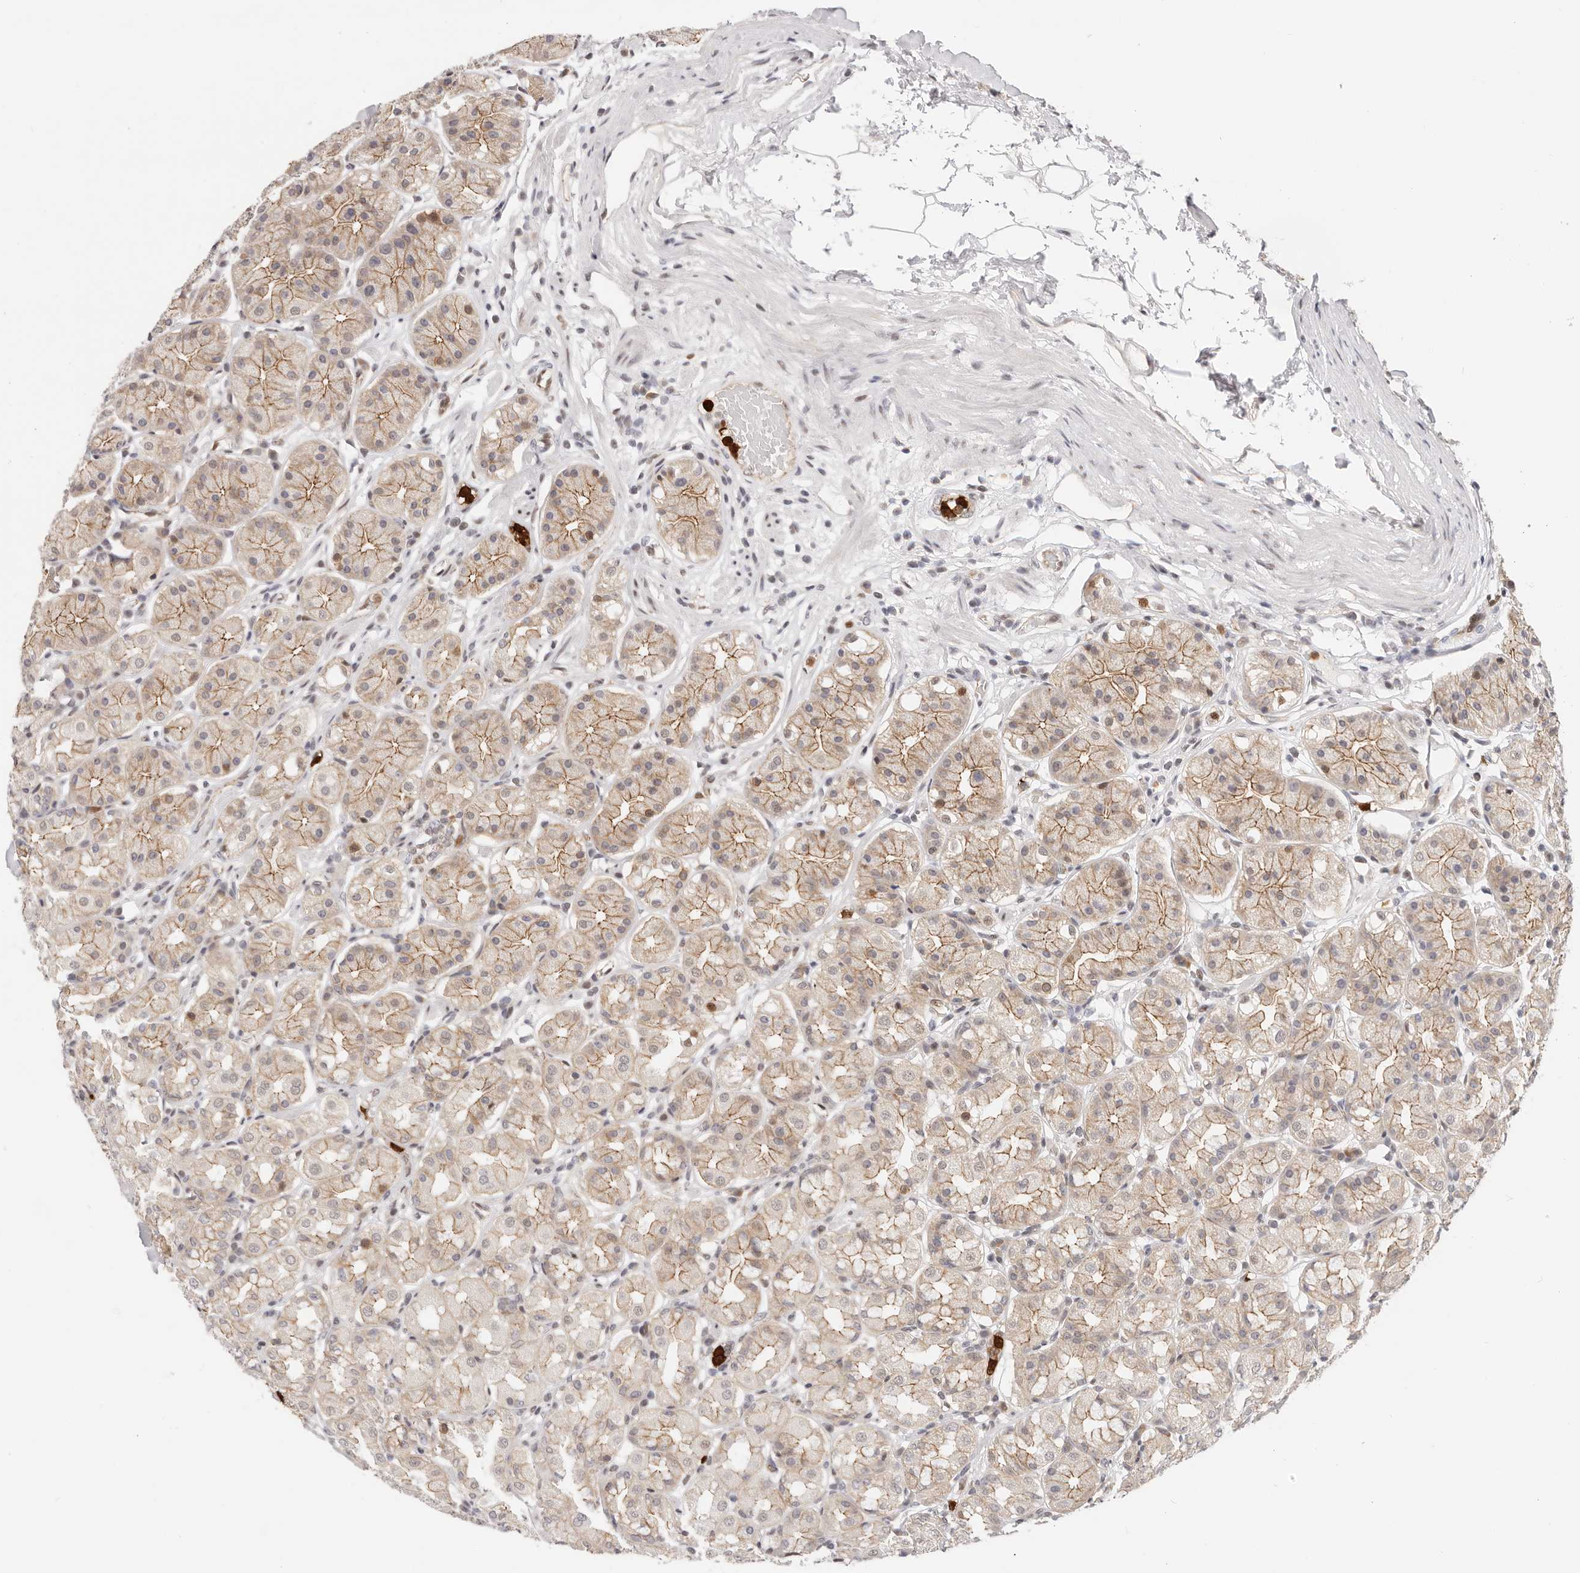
{"staining": {"intensity": "moderate", "quantity": "25%-75%", "location": "cytoplasmic/membranous"}, "tissue": "stomach", "cell_type": "Glandular cells", "image_type": "normal", "snomed": [{"axis": "morphology", "description": "Normal tissue, NOS"}, {"axis": "topography", "description": "Stomach"}, {"axis": "topography", "description": "Stomach, lower"}], "caption": "High-power microscopy captured an immunohistochemistry image of benign stomach, revealing moderate cytoplasmic/membranous expression in about 25%-75% of glandular cells.", "gene": "AFDN", "patient": {"sex": "female", "age": 56}}